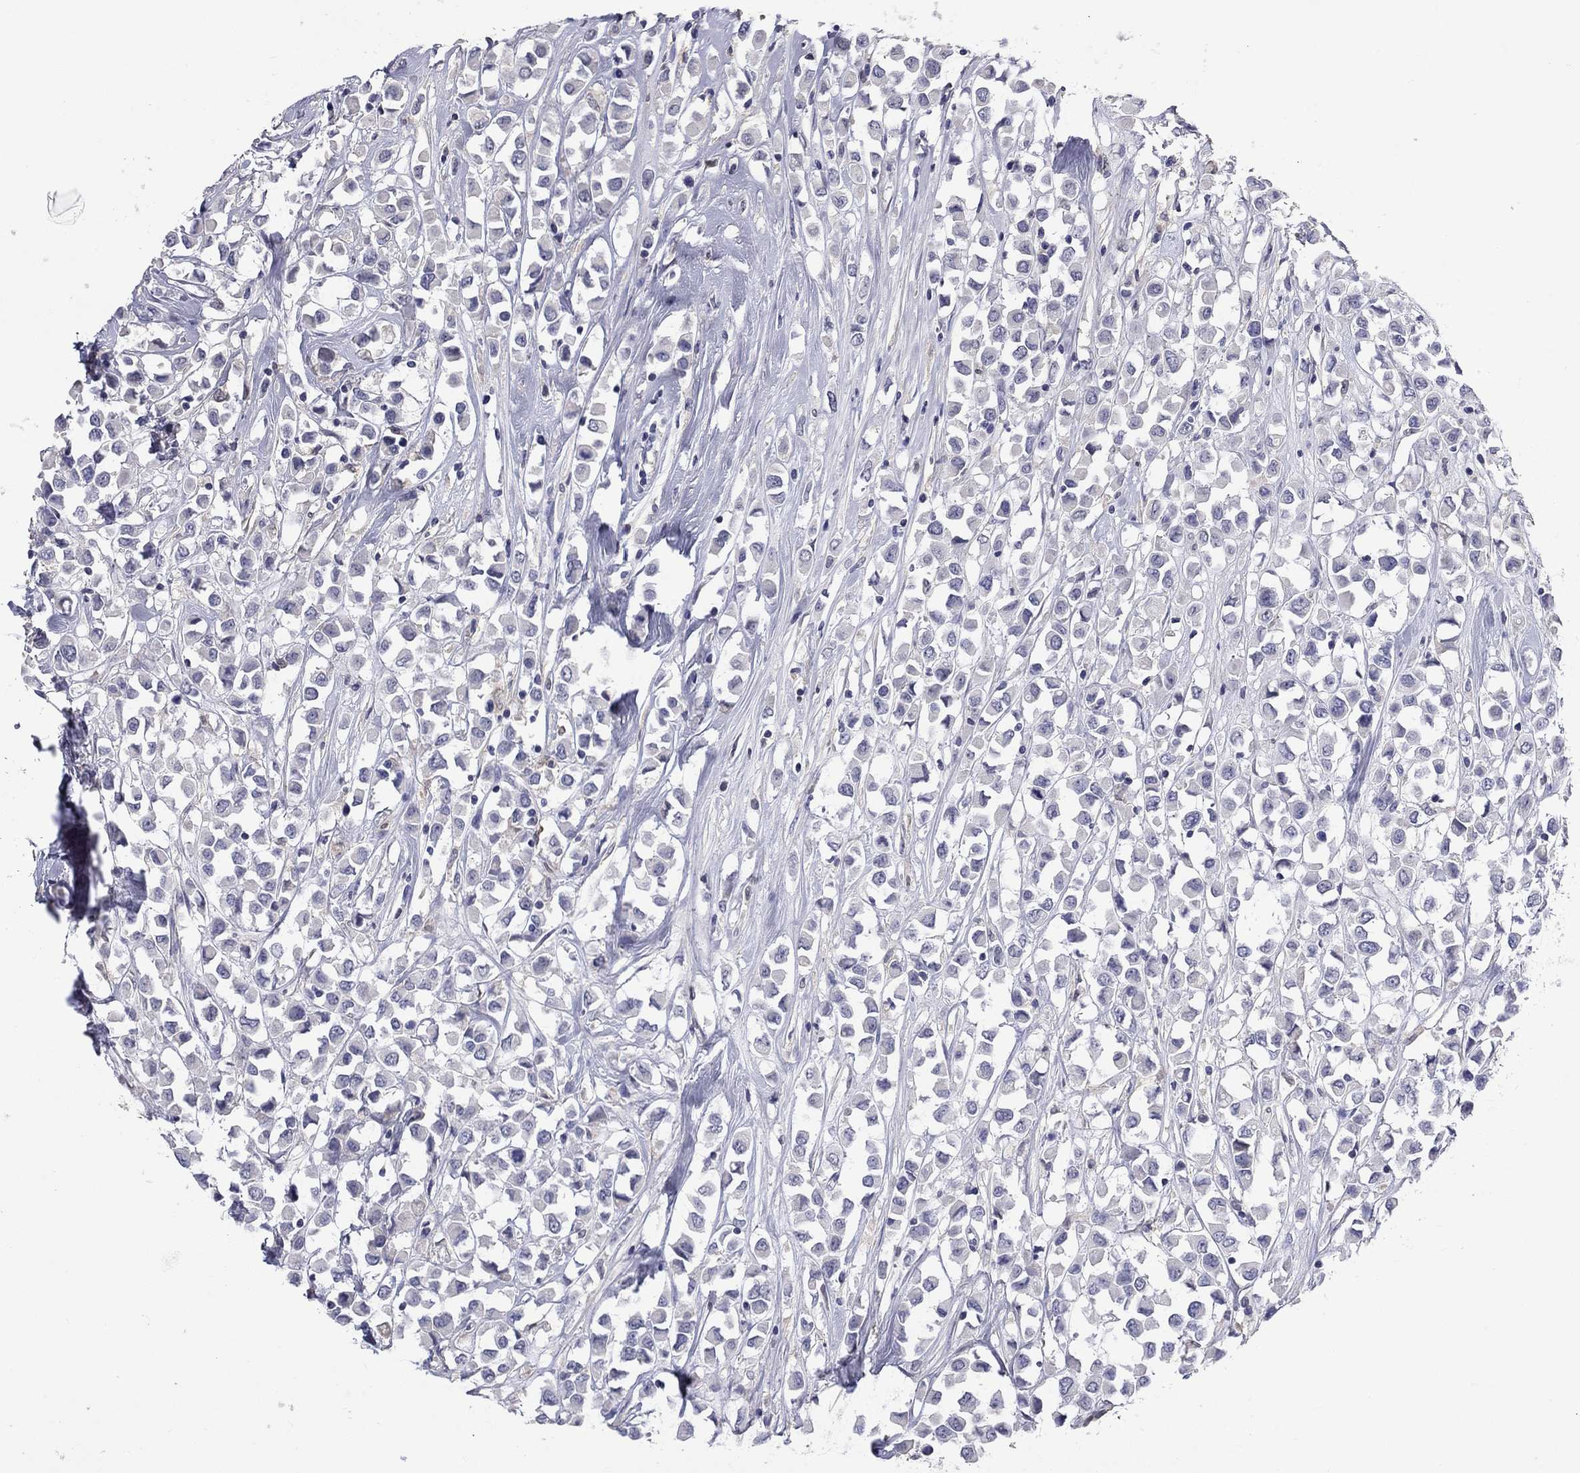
{"staining": {"intensity": "negative", "quantity": "none", "location": "none"}, "tissue": "breast cancer", "cell_type": "Tumor cells", "image_type": "cancer", "snomed": [{"axis": "morphology", "description": "Duct carcinoma"}, {"axis": "topography", "description": "Breast"}], "caption": "Protein analysis of breast cancer (intraductal carcinoma) shows no significant staining in tumor cells.", "gene": "PLEK", "patient": {"sex": "female", "age": 61}}